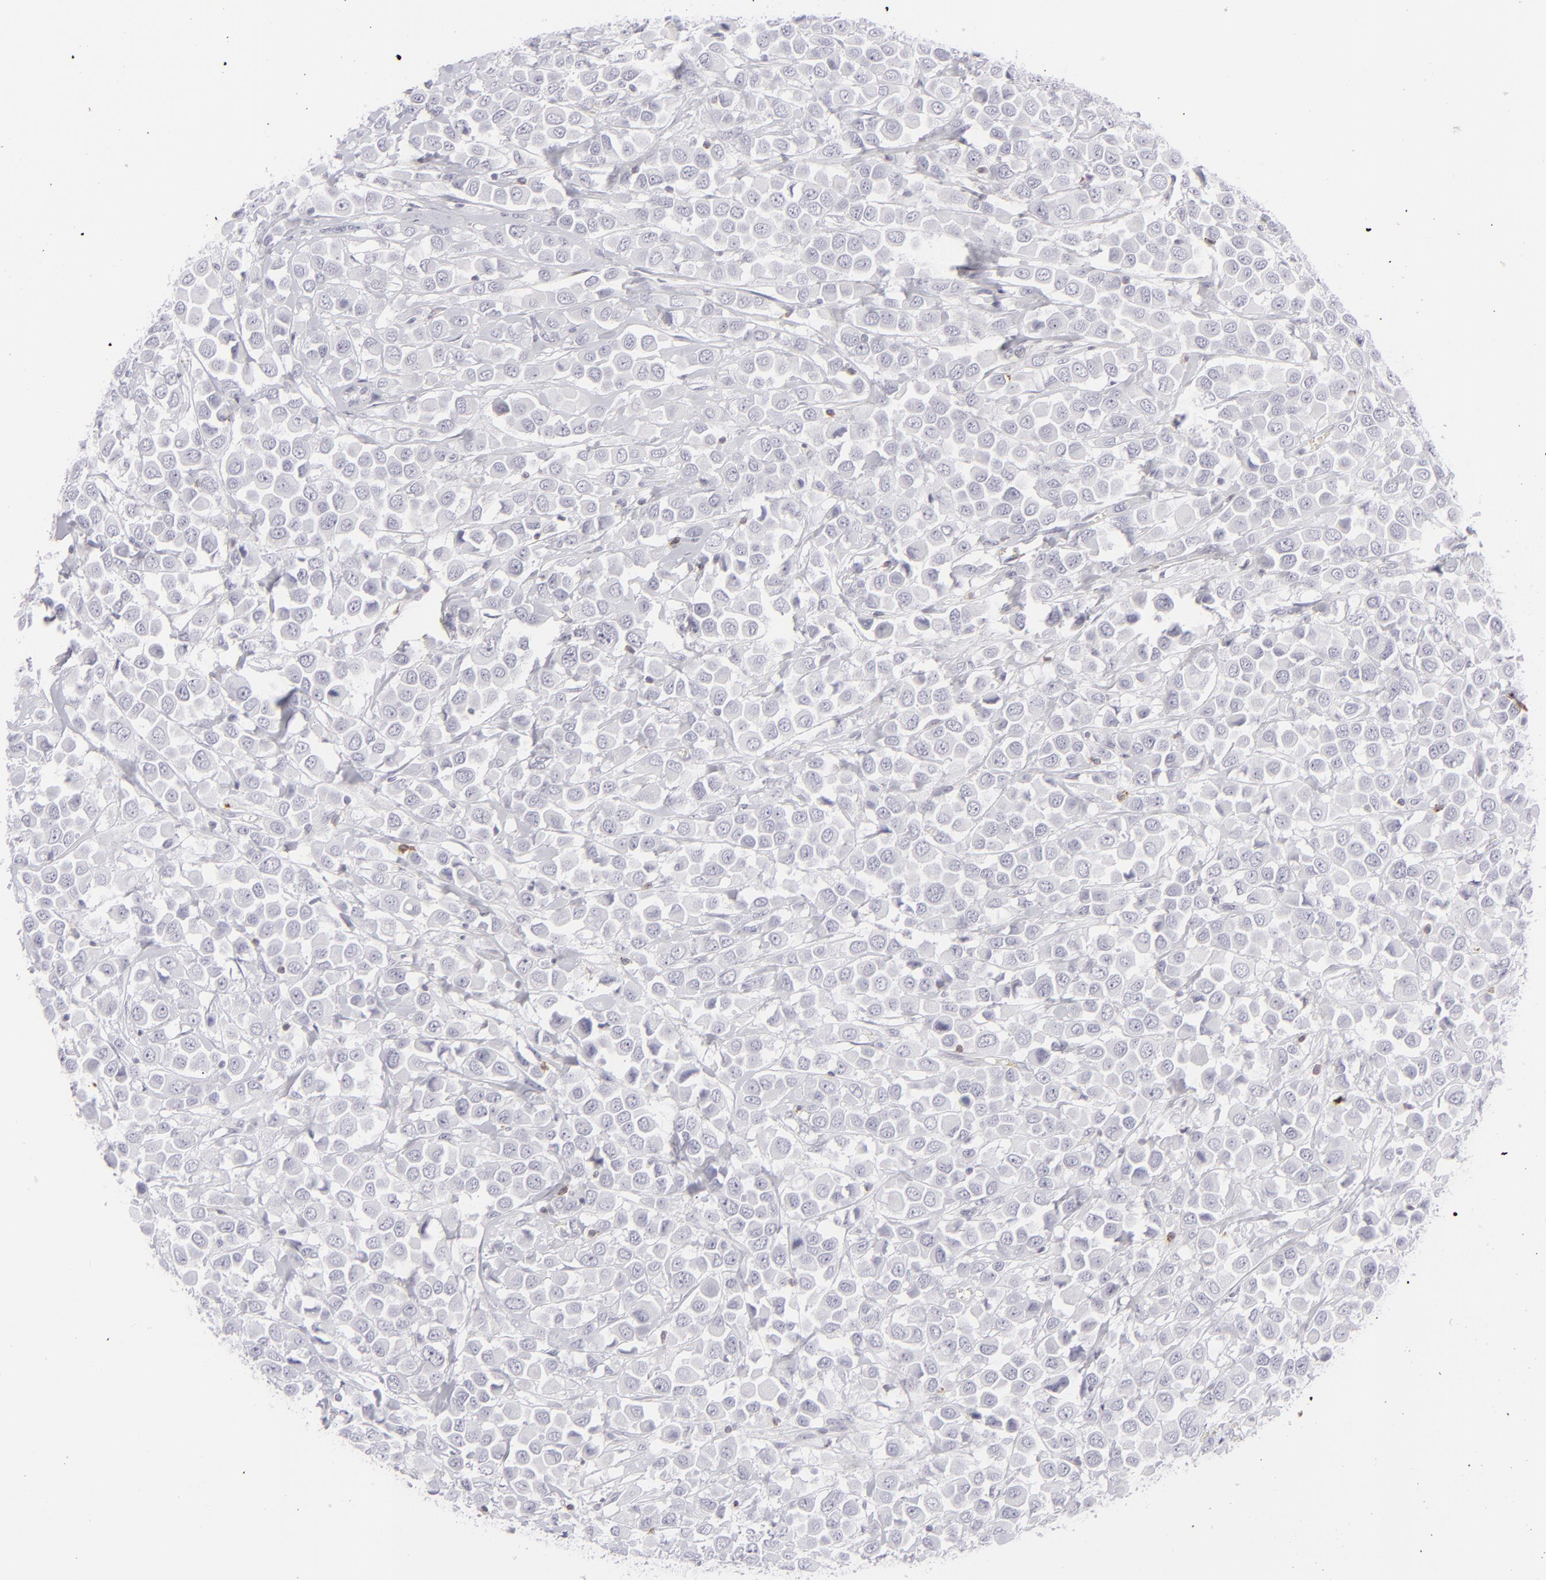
{"staining": {"intensity": "negative", "quantity": "none", "location": "none"}, "tissue": "breast cancer", "cell_type": "Tumor cells", "image_type": "cancer", "snomed": [{"axis": "morphology", "description": "Duct carcinoma"}, {"axis": "topography", "description": "Breast"}], "caption": "An IHC image of breast cancer is shown. There is no staining in tumor cells of breast cancer.", "gene": "CD7", "patient": {"sex": "female", "age": 61}}